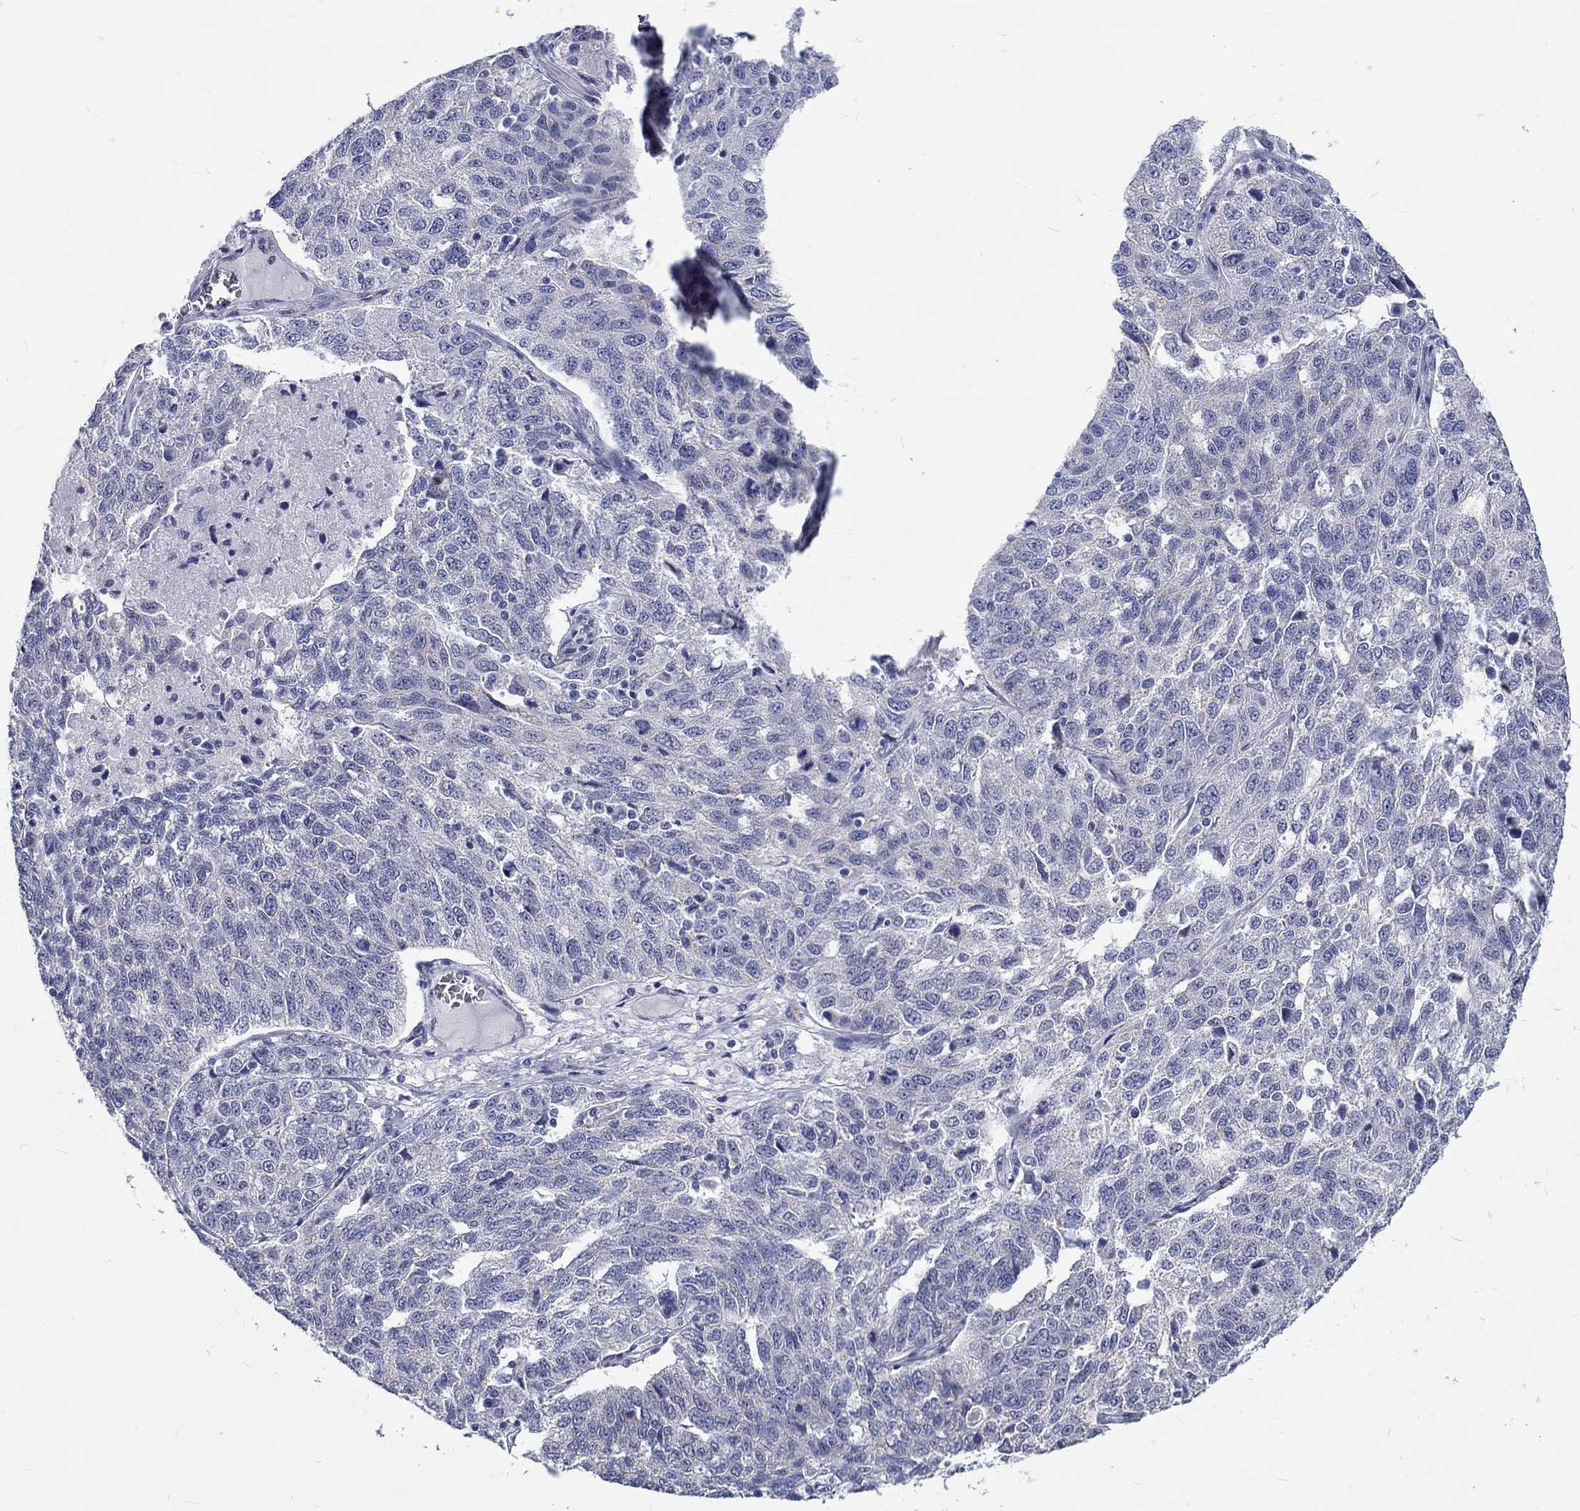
{"staining": {"intensity": "negative", "quantity": "none", "location": "none"}, "tissue": "ovarian cancer", "cell_type": "Tumor cells", "image_type": "cancer", "snomed": [{"axis": "morphology", "description": "Cystadenocarcinoma, serous, NOS"}, {"axis": "topography", "description": "Ovary"}], "caption": "Immunohistochemistry (IHC) of ovarian cancer exhibits no staining in tumor cells.", "gene": "ST6GALNAC1", "patient": {"sex": "female", "age": 71}}